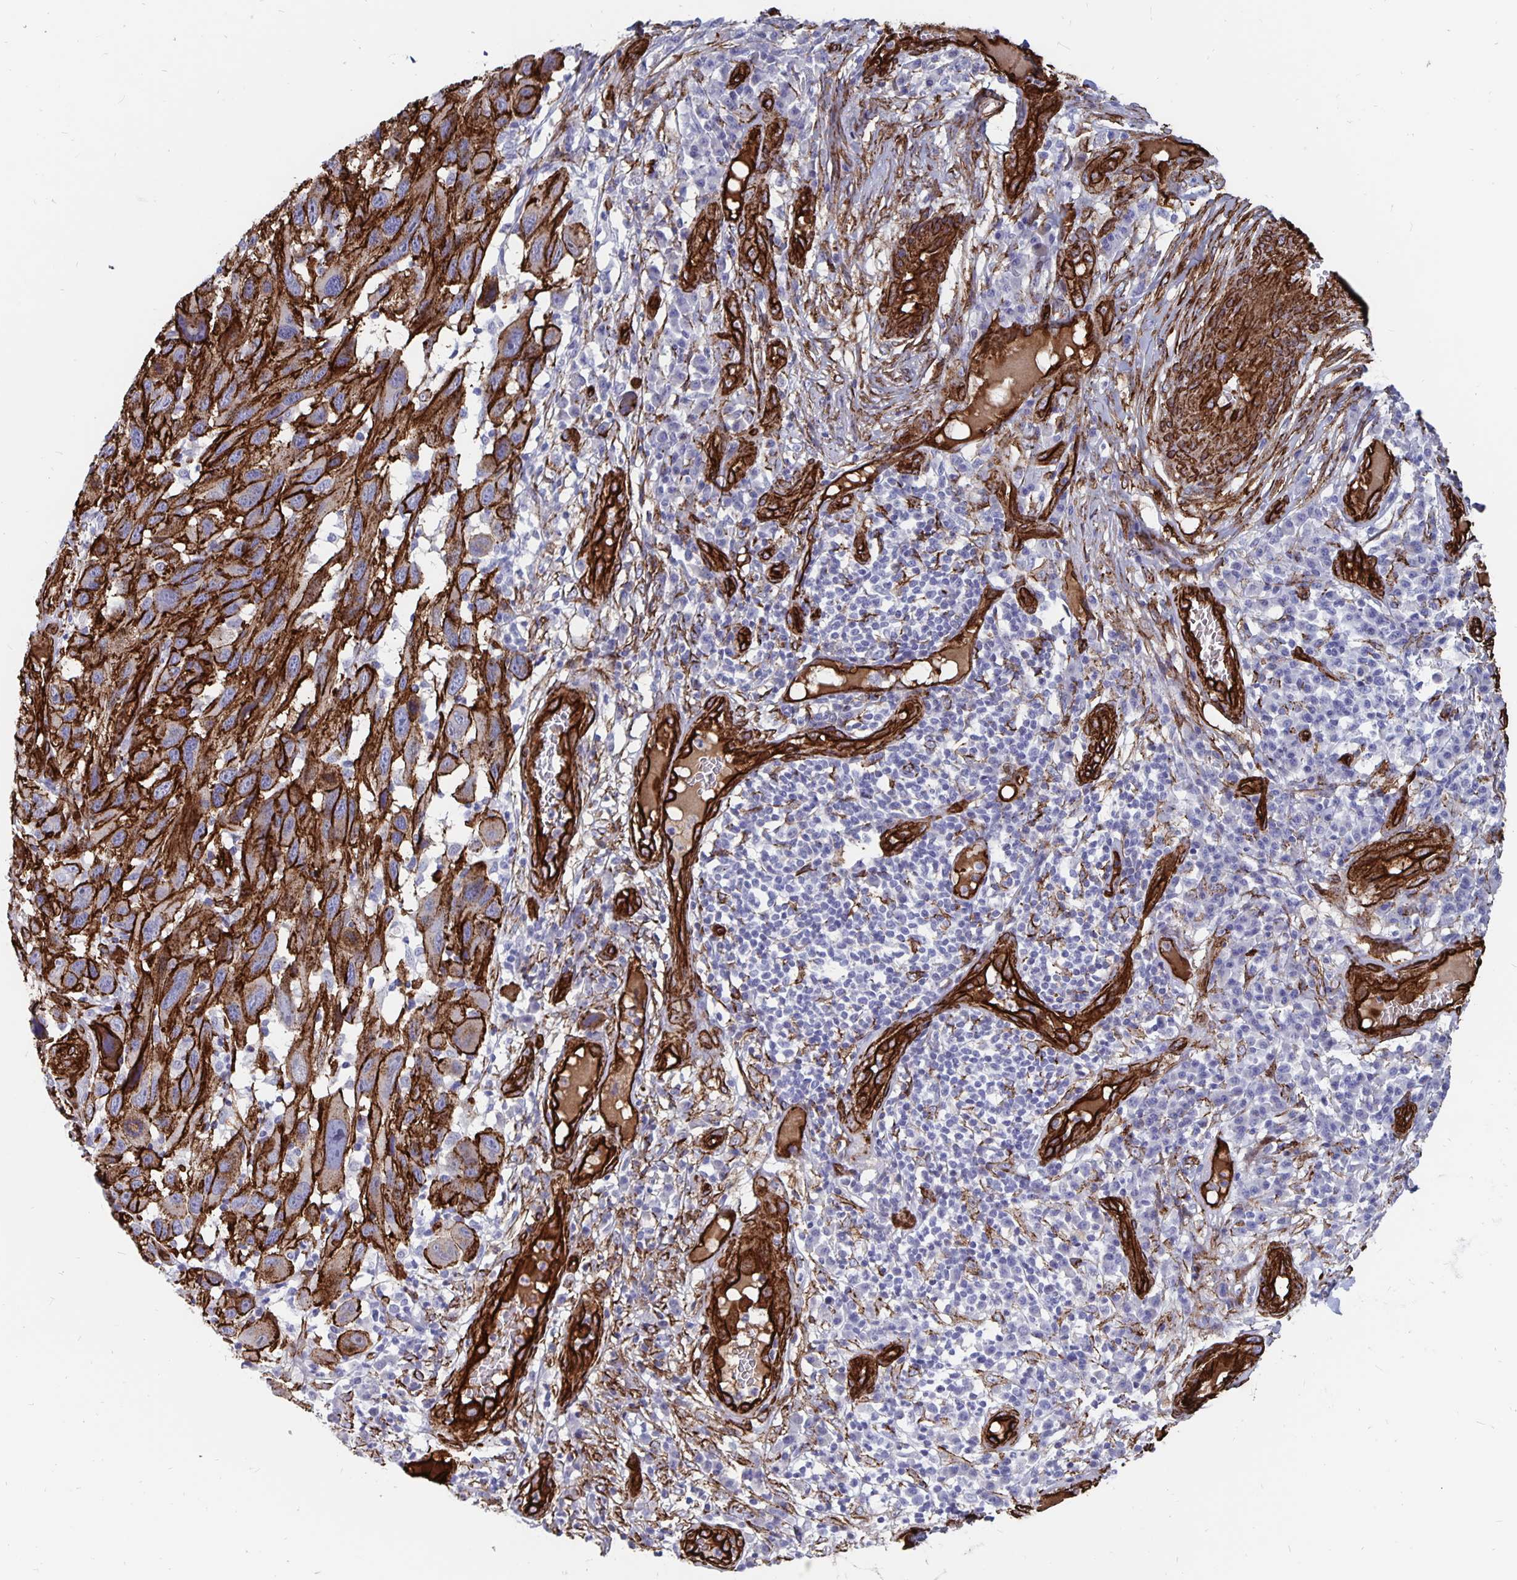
{"staining": {"intensity": "strong", "quantity": ">75%", "location": "cytoplasmic/membranous"}, "tissue": "melanoma", "cell_type": "Tumor cells", "image_type": "cancer", "snomed": [{"axis": "morphology", "description": "Malignant melanoma, NOS"}, {"axis": "topography", "description": "Skin"}], "caption": "DAB immunohistochemical staining of human melanoma shows strong cytoplasmic/membranous protein positivity in approximately >75% of tumor cells.", "gene": "DCHS2", "patient": {"sex": "male", "age": 53}}